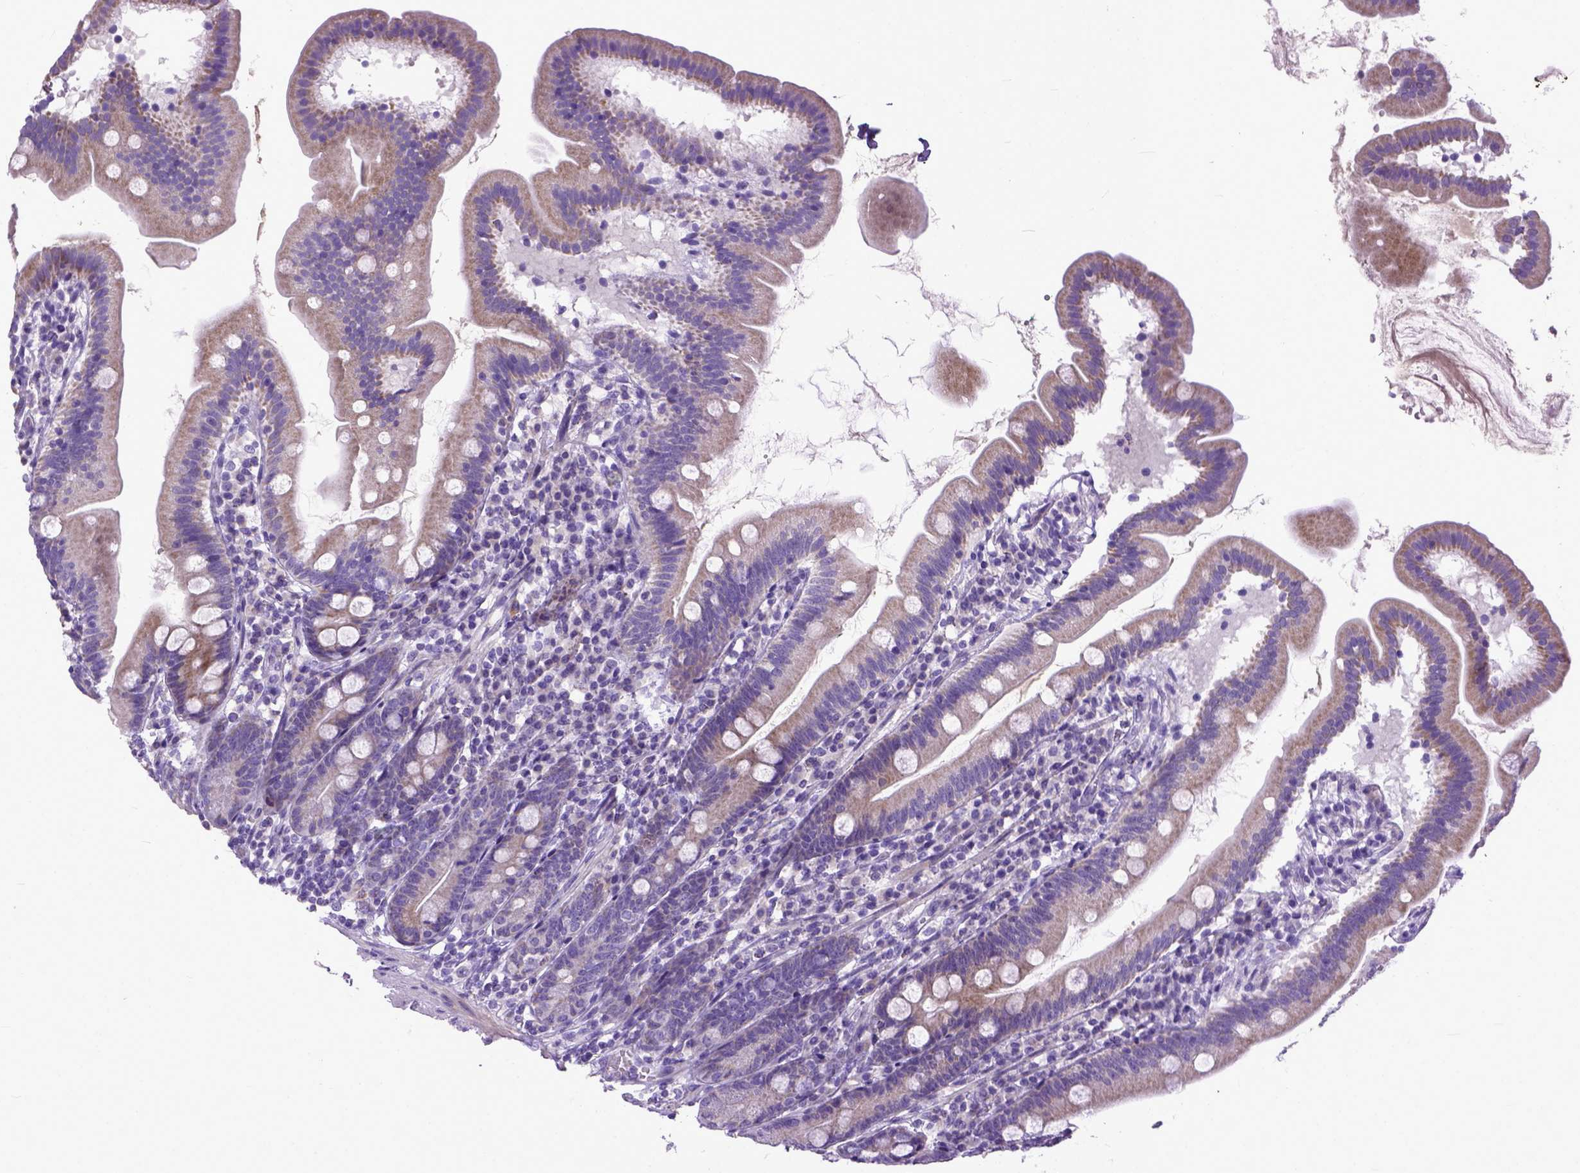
{"staining": {"intensity": "weak", "quantity": "25%-75%", "location": "cytoplasmic/membranous"}, "tissue": "duodenum", "cell_type": "Glandular cells", "image_type": "normal", "snomed": [{"axis": "morphology", "description": "Normal tissue, NOS"}, {"axis": "topography", "description": "Duodenum"}], "caption": "Immunohistochemistry histopathology image of normal duodenum: human duodenum stained using IHC shows low levels of weak protein expression localized specifically in the cytoplasmic/membranous of glandular cells, appearing as a cytoplasmic/membranous brown color.", "gene": "PLK5", "patient": {"sex": "female", "age": 67}}